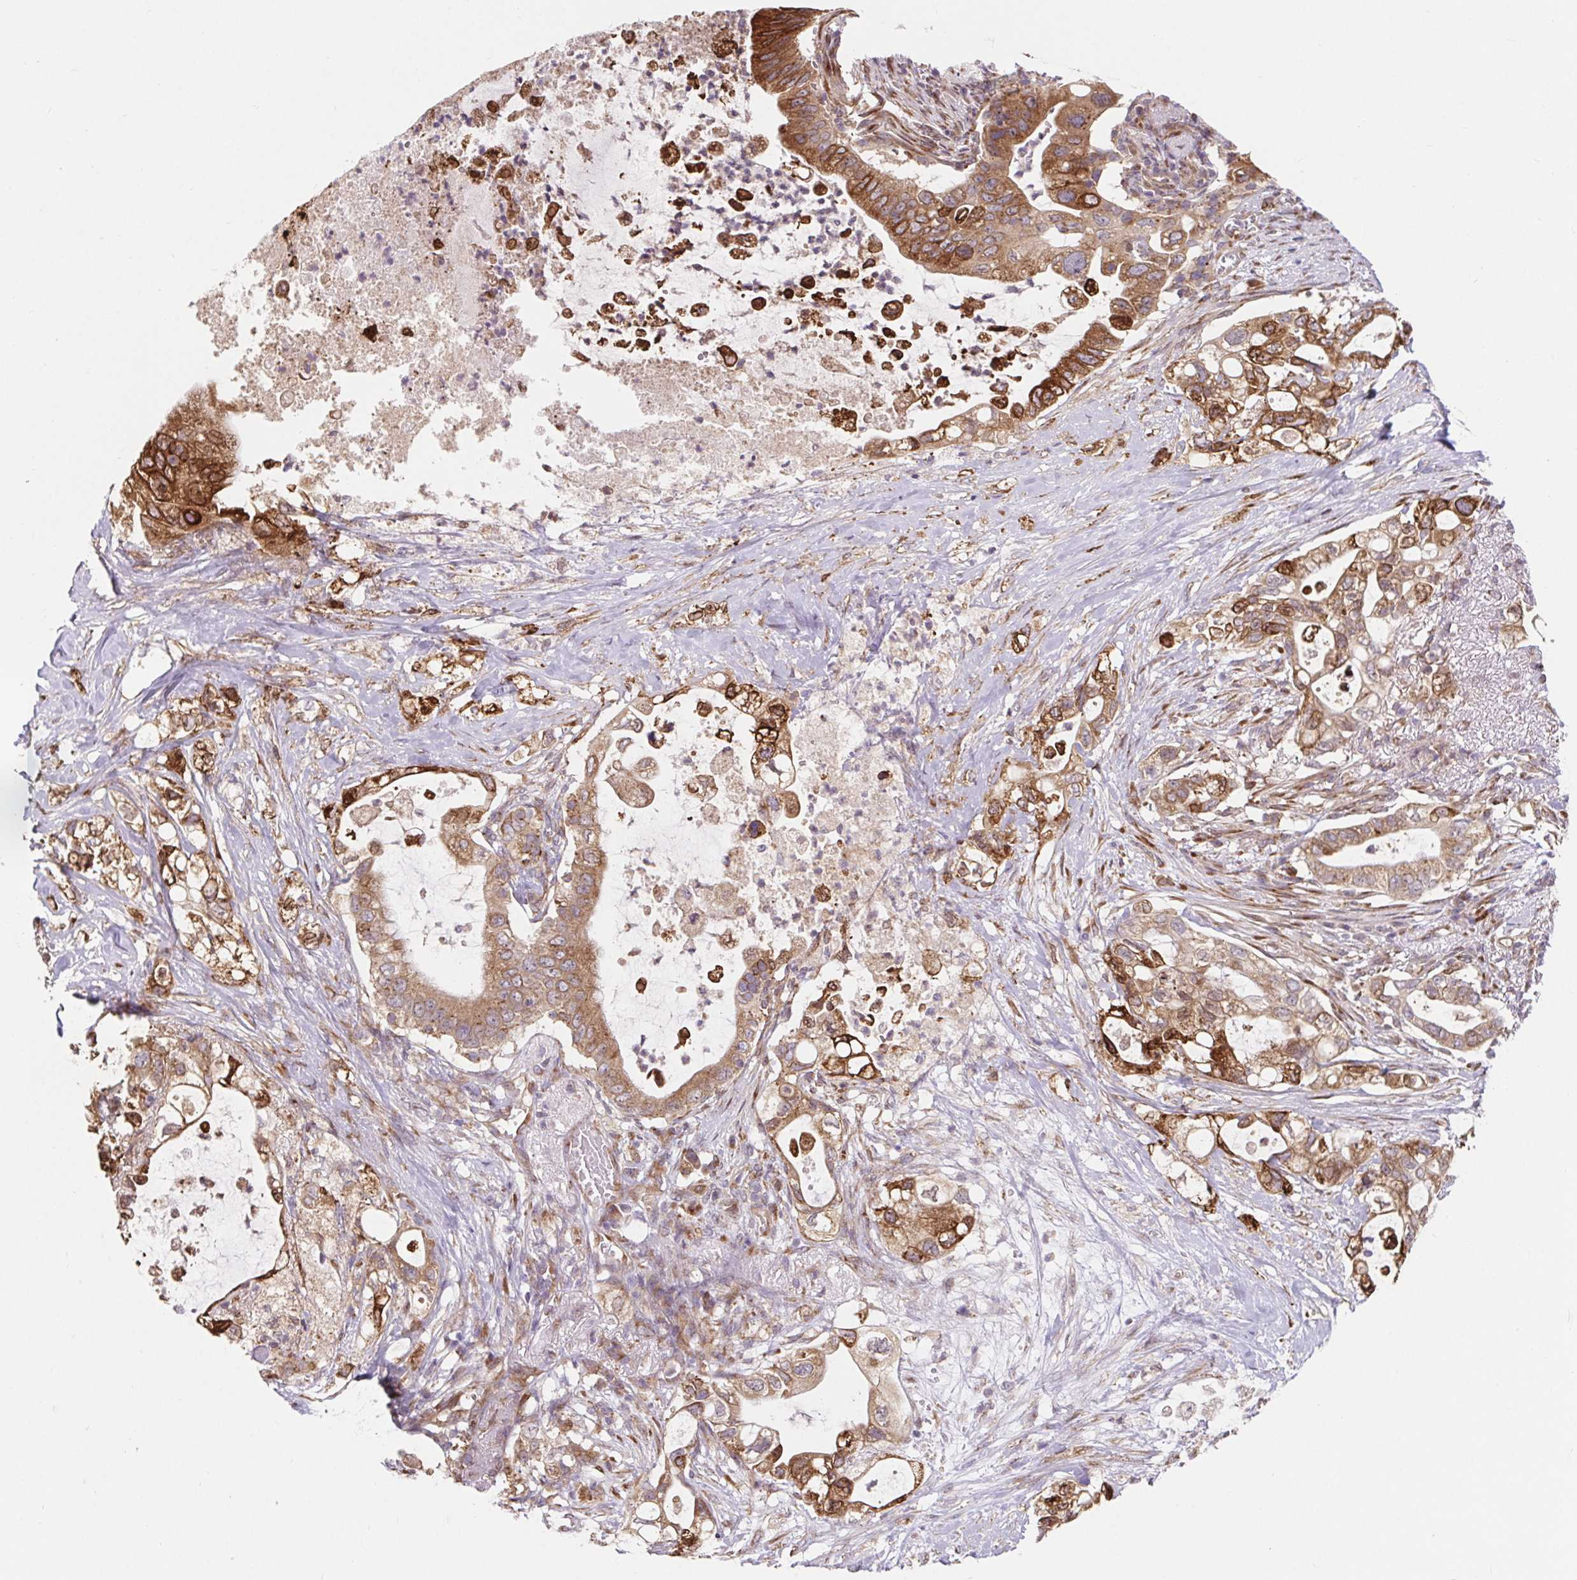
{"staining": {"intensity": "moderate", "quantity": ">75%", "location": "cytoplasmic/membranous"}, "tissue": "pancreatic cancer", "cell_type": "Tumor cells", "image_type": "cancer", "snomed": [{"axis": "morphology", "description": "Adenocarcinoma, NOS"}, {"axis": "topography", "description": "Pancreas"}], "caption": "About >75% of tumor cells in human pancreatic cancer (adenocarcinoma) demonstrate moderate cytoplasmic/membranous protein staining as visualized by brown immunohistochemical staining.", "gene": "LYPD5", "patient": {"sex": "female", "age": 72}}